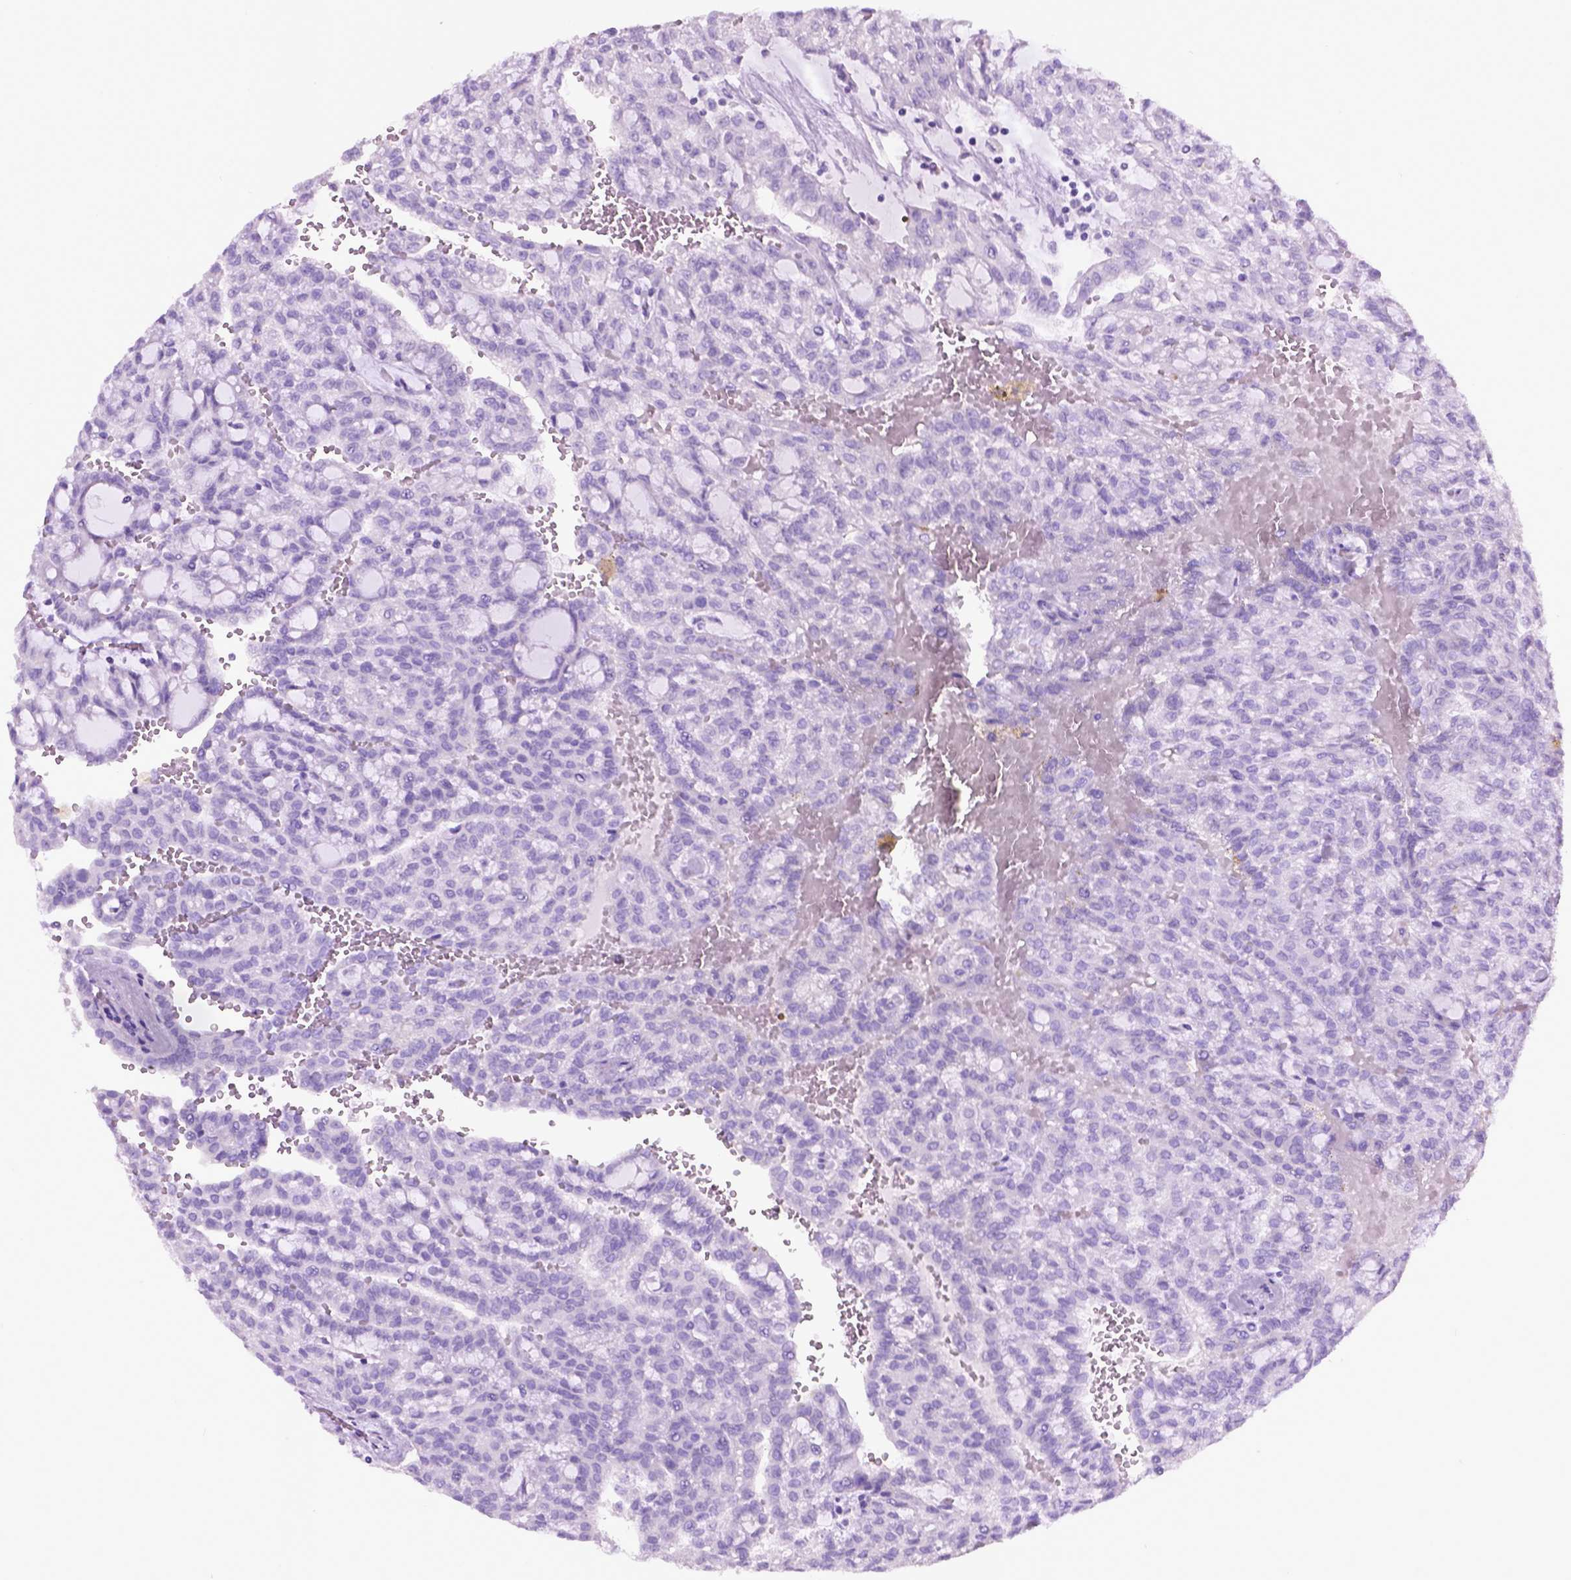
{"staining": {"intensity": "negative", "quantity": "none", "location": "none"}, "tissue": "renal cancer", "cell_type": "Tumor cells", "image_type": "cancer", "snomed": [{"axis": "morphology", "description": "Adenocarcinoma, NOS"}, {"axis": "topography", "description": "Kidney"}], "caption": "Tumor cells show no significant protein staining in renal cancer. (Immunohistochemistry, brightfield microscopy, high magnification).", "gene": "LELP1", "patient": {"sex": "male", "age": 63}}